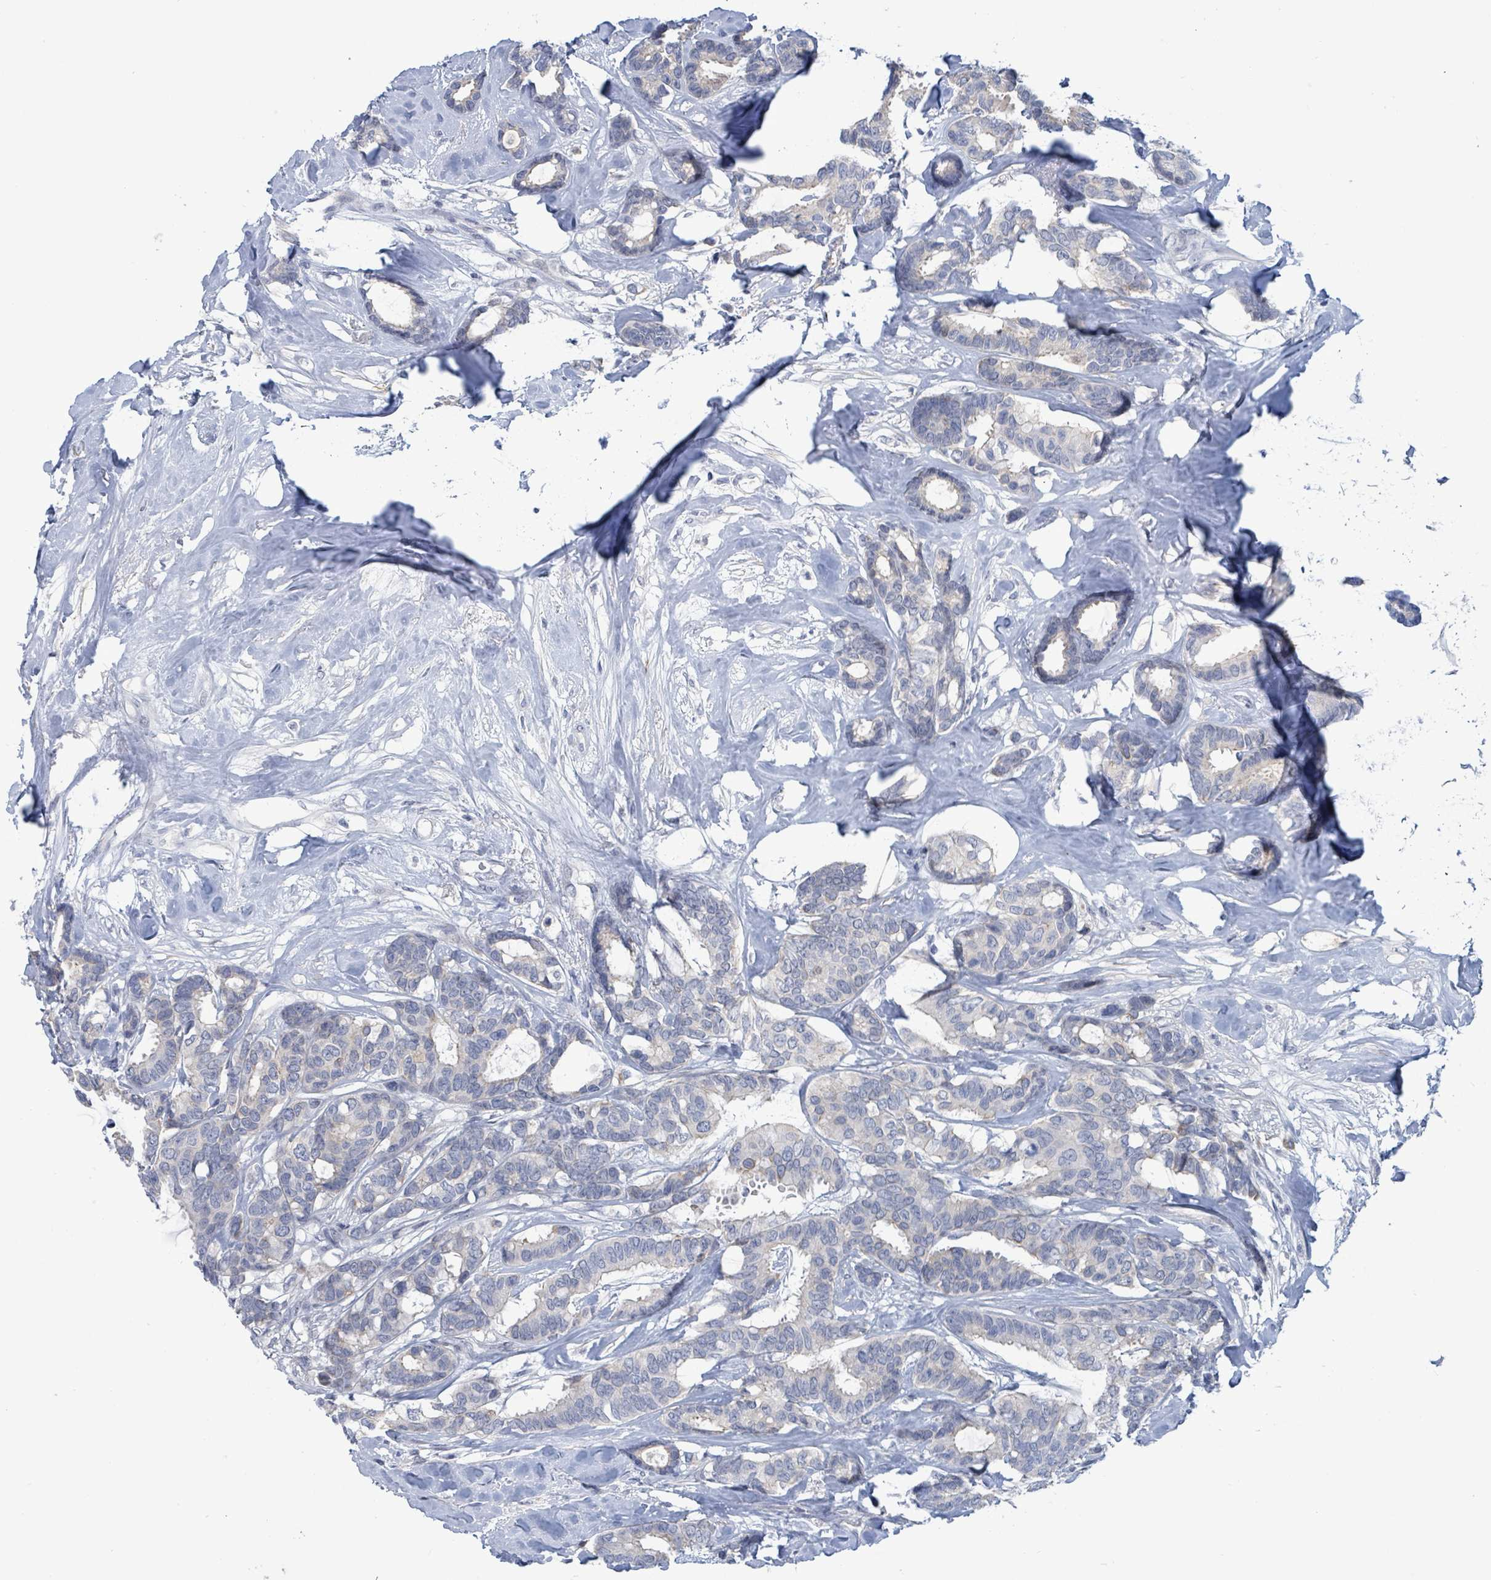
{"staining": {"intensity": "negative", "quantity": "none", "location": "none"}, "tissue": "breast cancer", "cell_type": "Tumor cells", "image_type": "cancer", "snomed": [{"axis": "morphology", "description": "Duct carcinoma"}, {"axis": "topography", "description": "Breast"}], "caption": "There is no significant staining in tumor cells of infiltrating ductal carcinoma (breast).", "gene": "NTN3", "patient": {"sex": "female", "age": 87}}